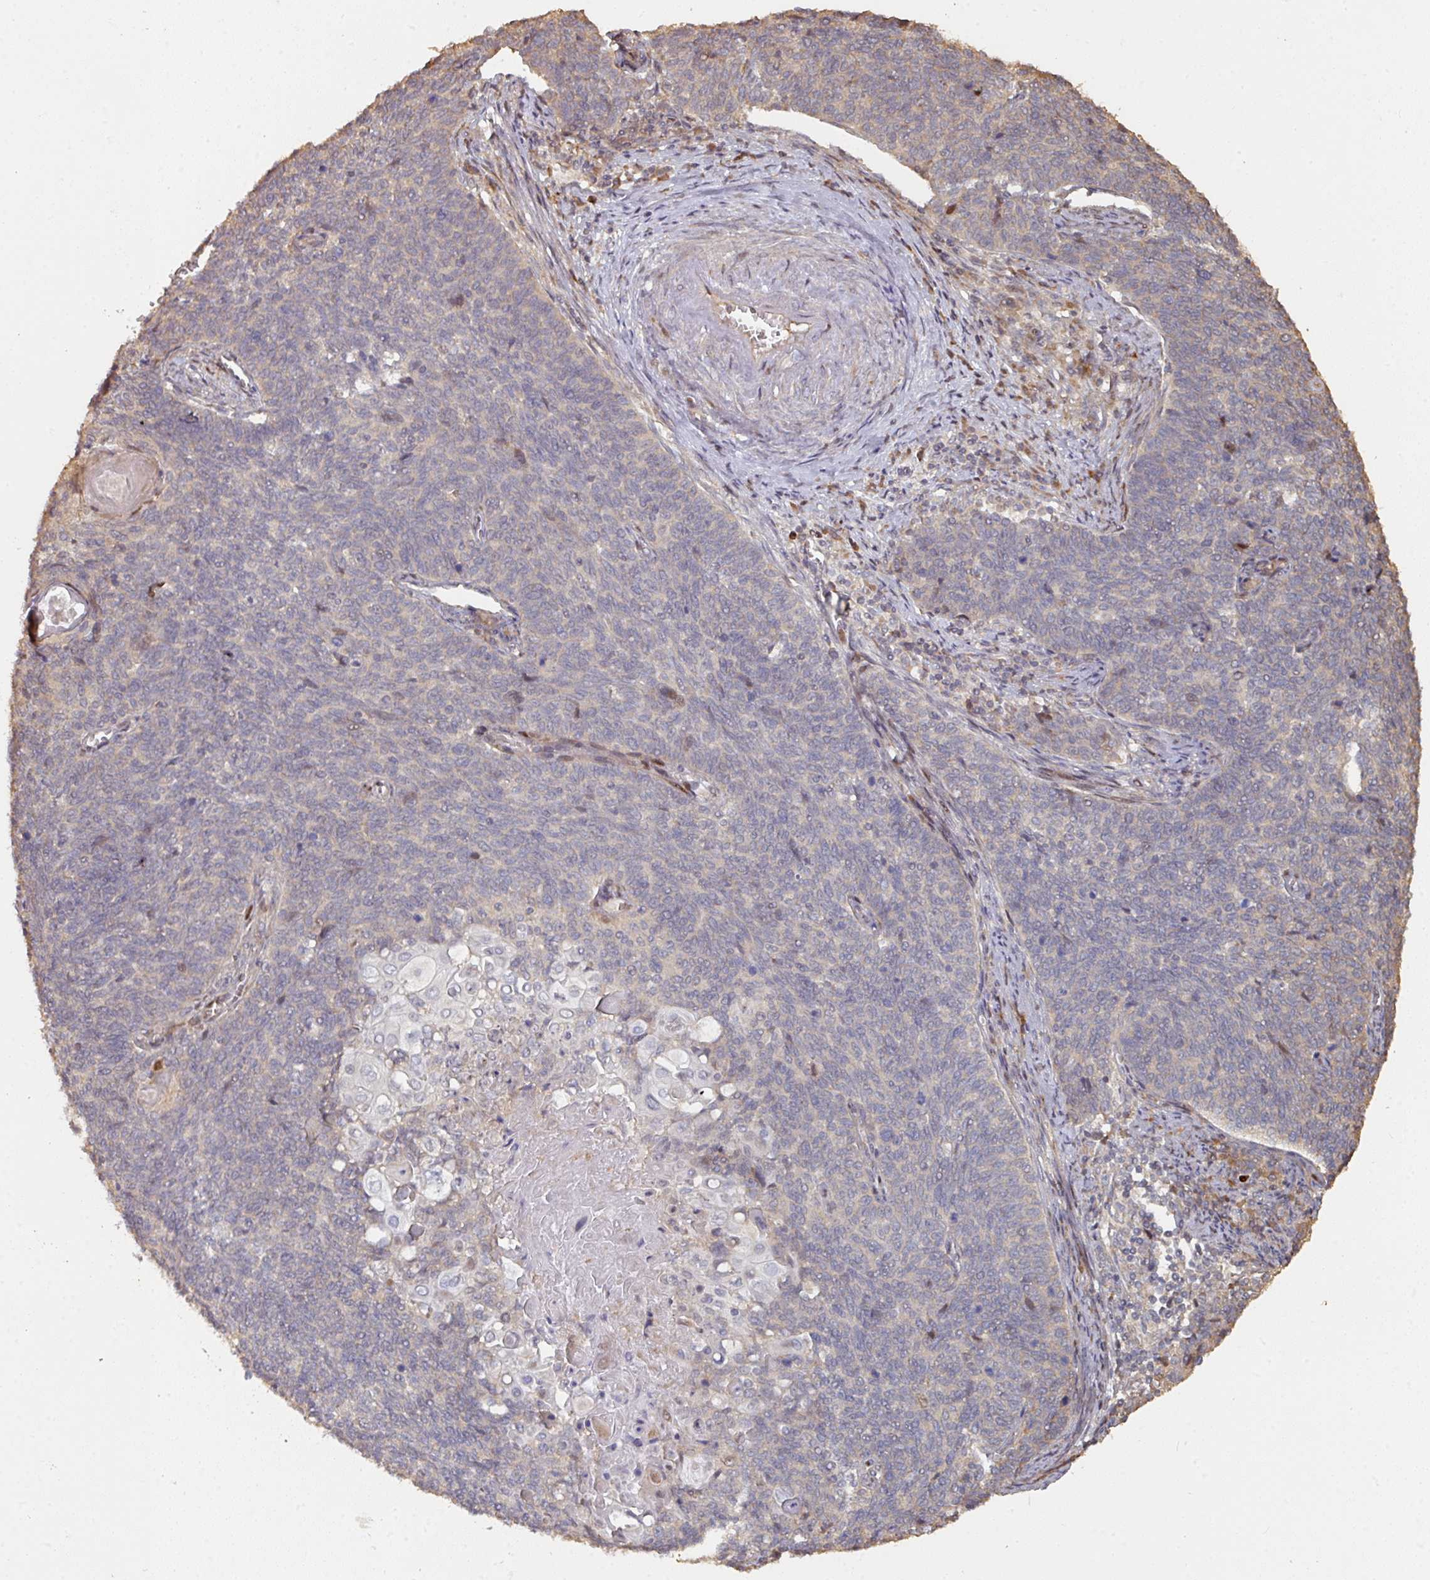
{"staining": {"intensity": "weak", "quantity": "<25%", "location": "cytoplasmic/membranous"}, "tissue": "cervical cancer", "cell_type": "Tumor cells", "image_type": "cancer", "snomed": [{"axis": "morphology", "description": "Squamous cell carcinoma, NOS"}, {"axis": "topography", "description": "Cervix"}], "caption": "High magnification brightfield microscopy of cervical cancer stained with DAB (brown) and counterstained with hematoxylin (blue): tumor cells show no significant staining.", "gene": "CA7", "patient": {"sex": "female", "age": 39}}